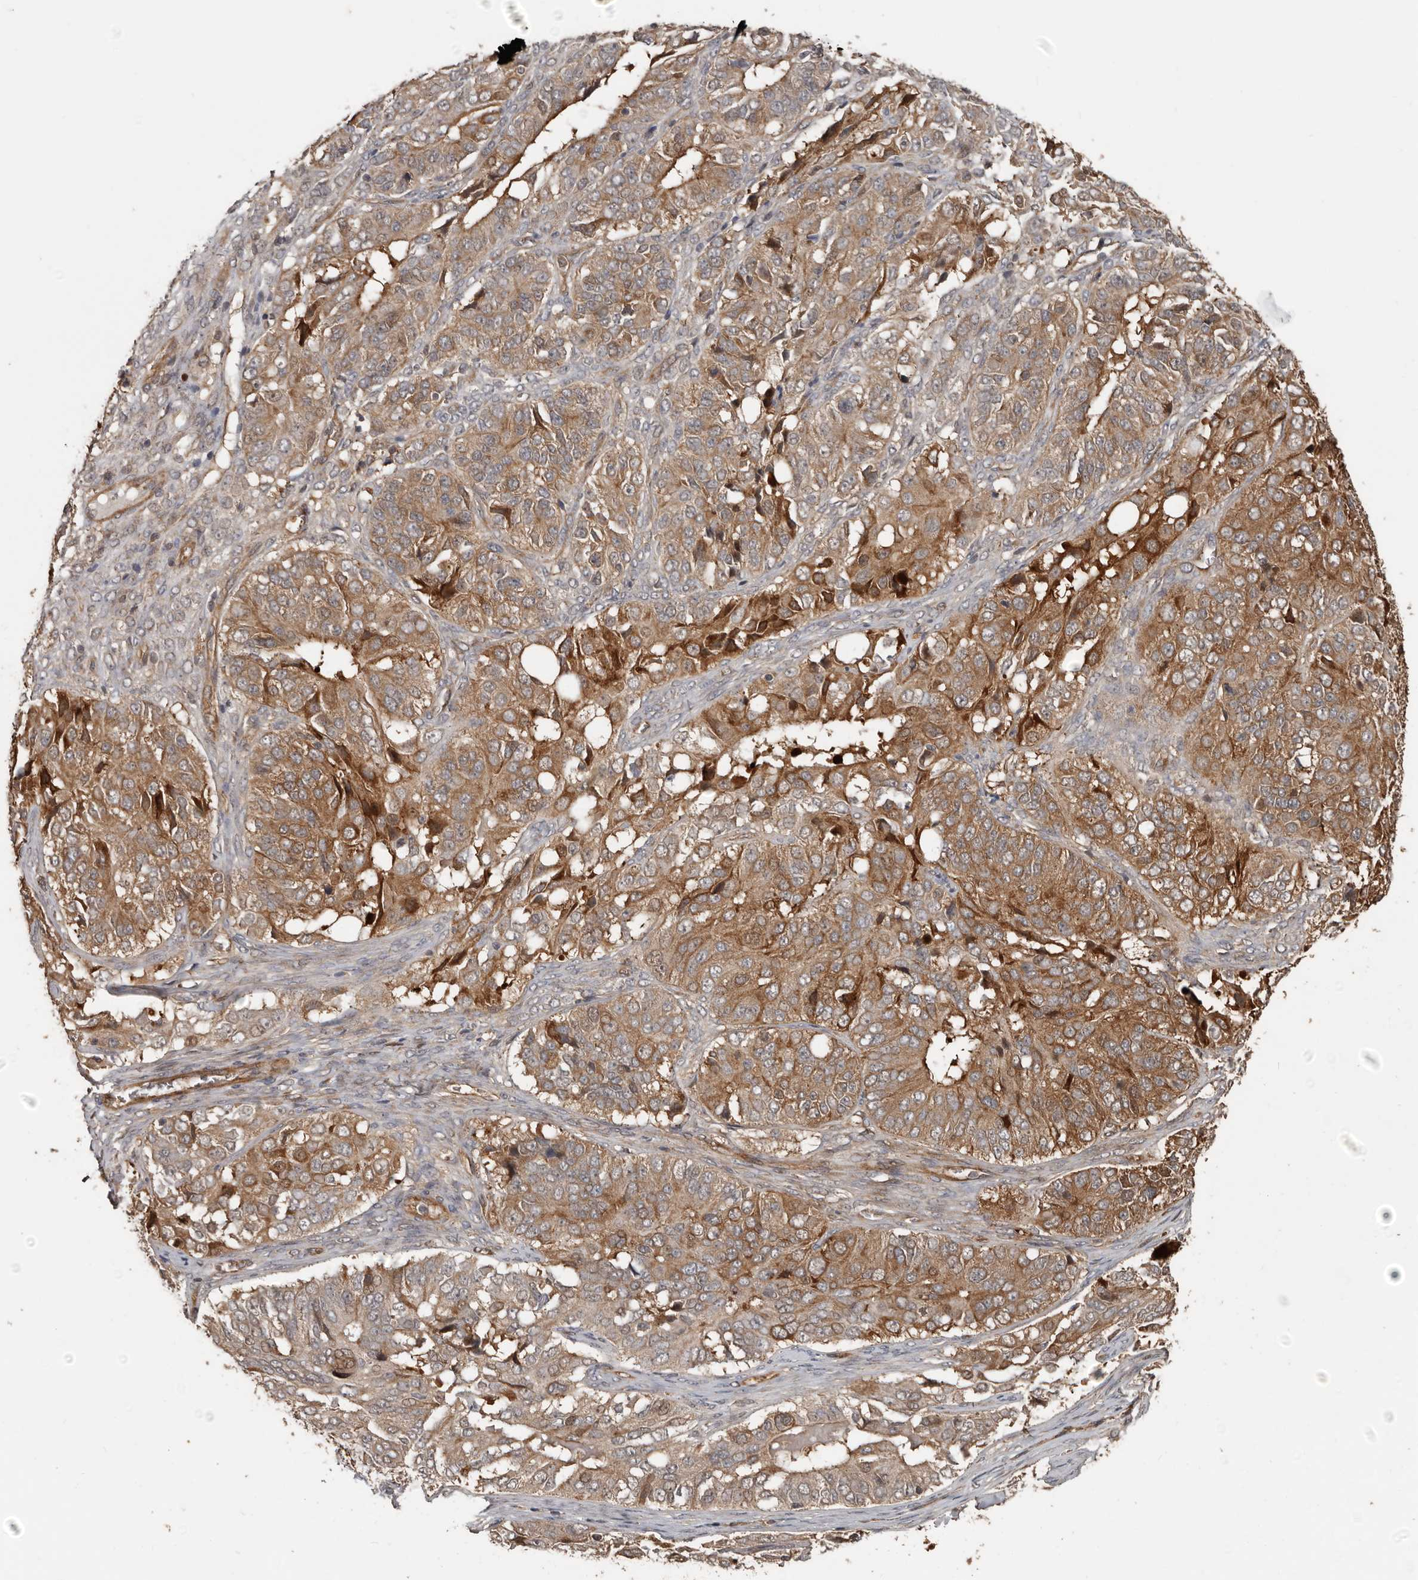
{"staining": {"intensity": "moderate", "quantity": ">75%", "location": "cytoplasmic/membranous"}, "tissue": "ovarian cancer", "cell_type": "Tumor cells", "image_type": "cancer", "snomed": [{"axis": "morphology", "description": "Carcinoma, endometroid"}, {"axis": "topography", "description": "Ovary"}], "caption": "DAB (3,3'-diaminobenzidine) immunohistochemical staining of human ovarian cancer (endometroid carcinoma) exhibits moderate cytoplasmic/membranous protein positivity in approximately >75% of tumor cells.", "gene": "EXOC3L1", "patient": {"sex": "female", "age": 51}}